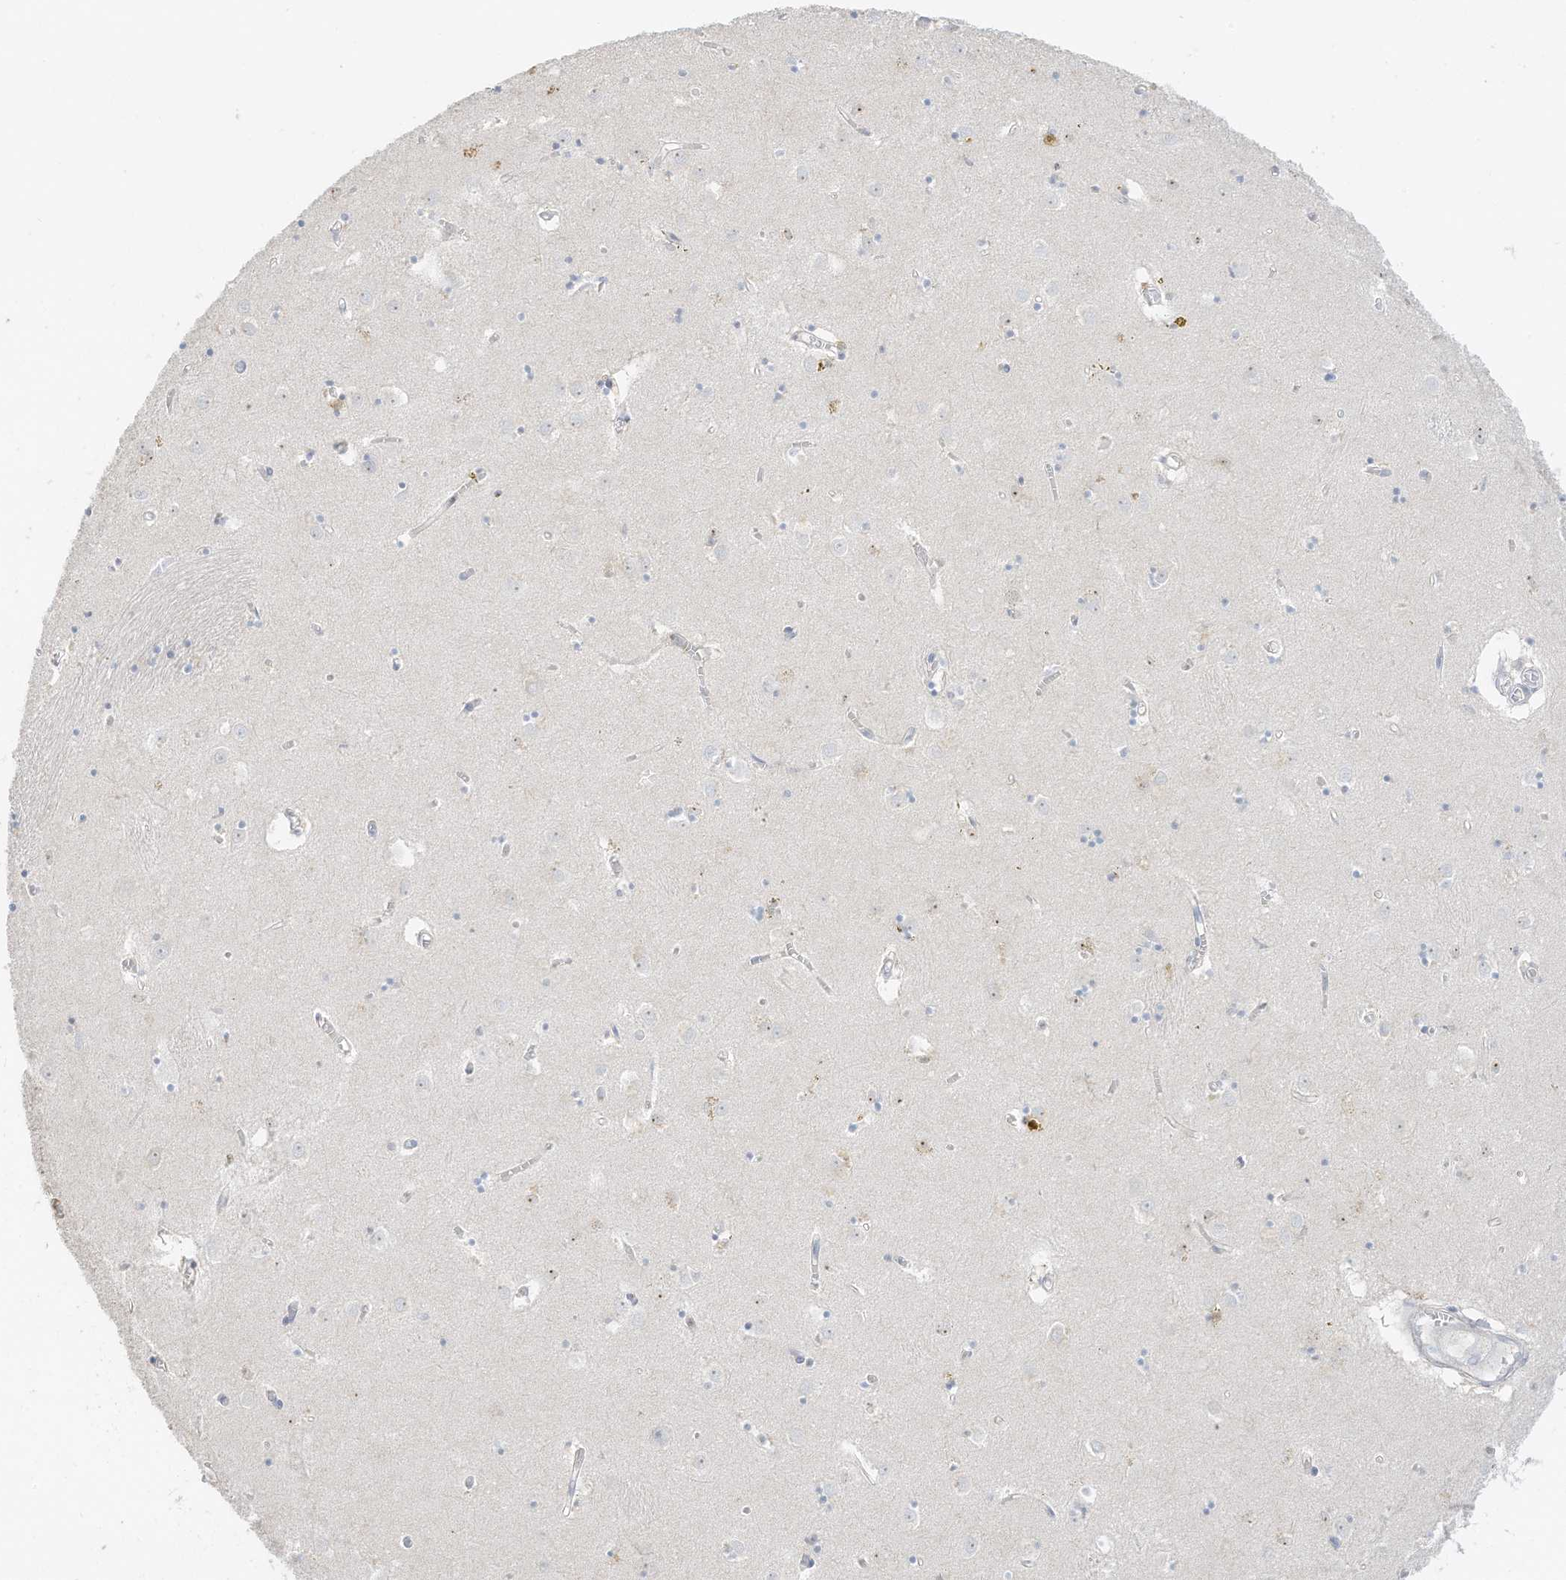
{"staining": {"intensity": "negative", "quantity": "none", "location": "none"}, "tissue": "caudate", "cell_type": "Glial cells", "image_type": "normal", "snomed": [{"axis": "morphology", "description": "Normal tissue, NOS"}, {"axis": "topography", "description": "Lateral ventricle wall"}], "caption": "An immunohistochemistry (IHC) micrograph of normal caudate is shown. There is no staining in glial cells of caudate. (Brightfield microscopy of DAB (3,3'-diaminobenzidine) immunohistochemistry (IHC) at high magnification).", "gene": "ZBTB41", "patient": {"sex": "male", "age": 70}}